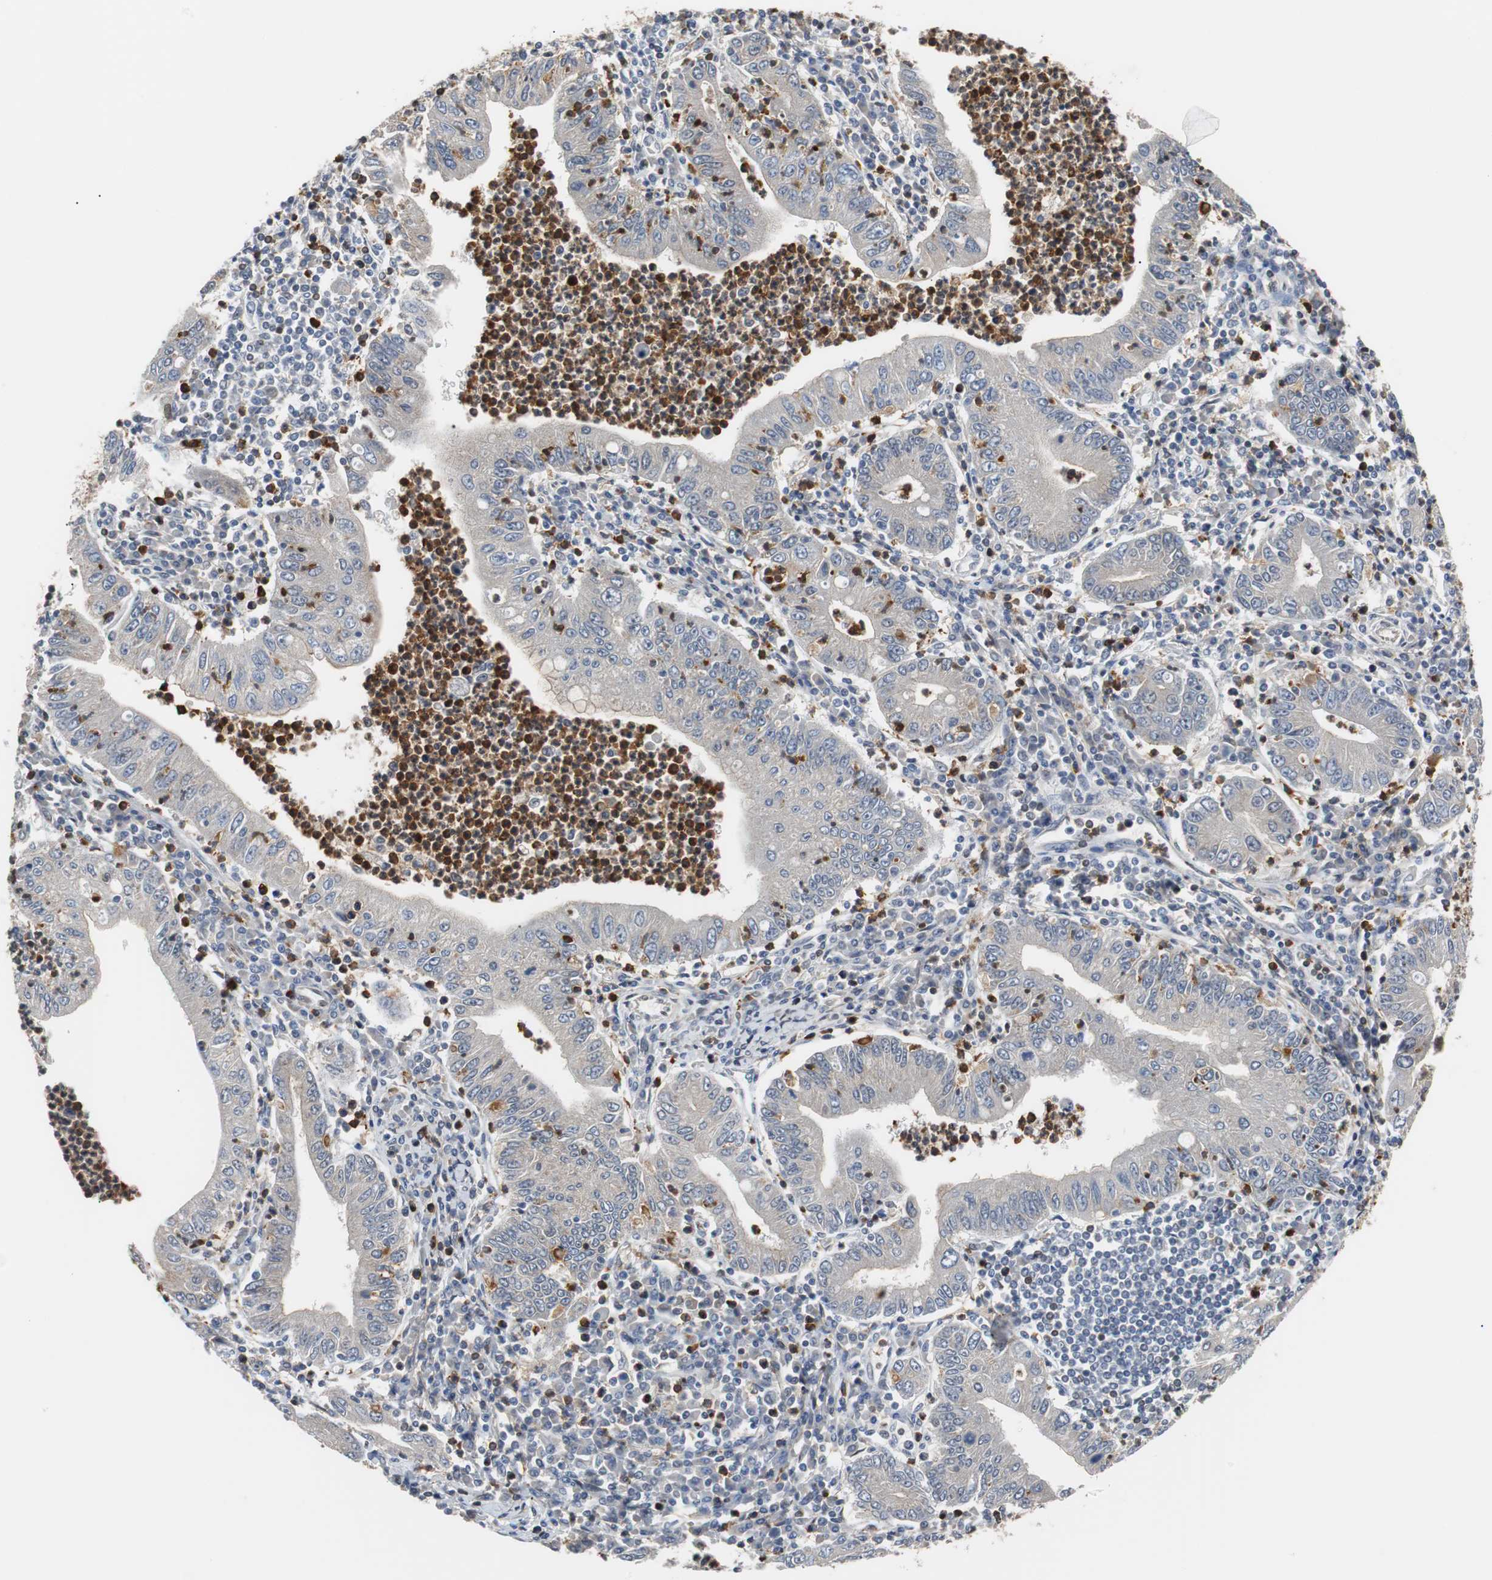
{"staining": {"intensity": "negative", "quantity": "none", "location": "none"}, "tissue": "stomach cancer", "cell_type": "Tumor cells", "image_type": "cancer", "snomed": [{"axis": "morphology", "description": "Normal tissue, NOS"}, {"axis": "morphology", "description": "Adenocarcinoma, NOS"}, {"axis": "topography", "description": "Esophagus"}, {"axis": "topography", "description": "Stomach, upper"}, {"axis": "topography", "description": "Peripheral nerve tissue"}], "caption": "IHC photomicrograph of human stomach adenocarcinoma stained for a protein (brown), which shows no staining in tumor cells. Nuclei are stained in blue.", "gene": "SIRT1", "patient": {"sex": "male", "age": 62}}